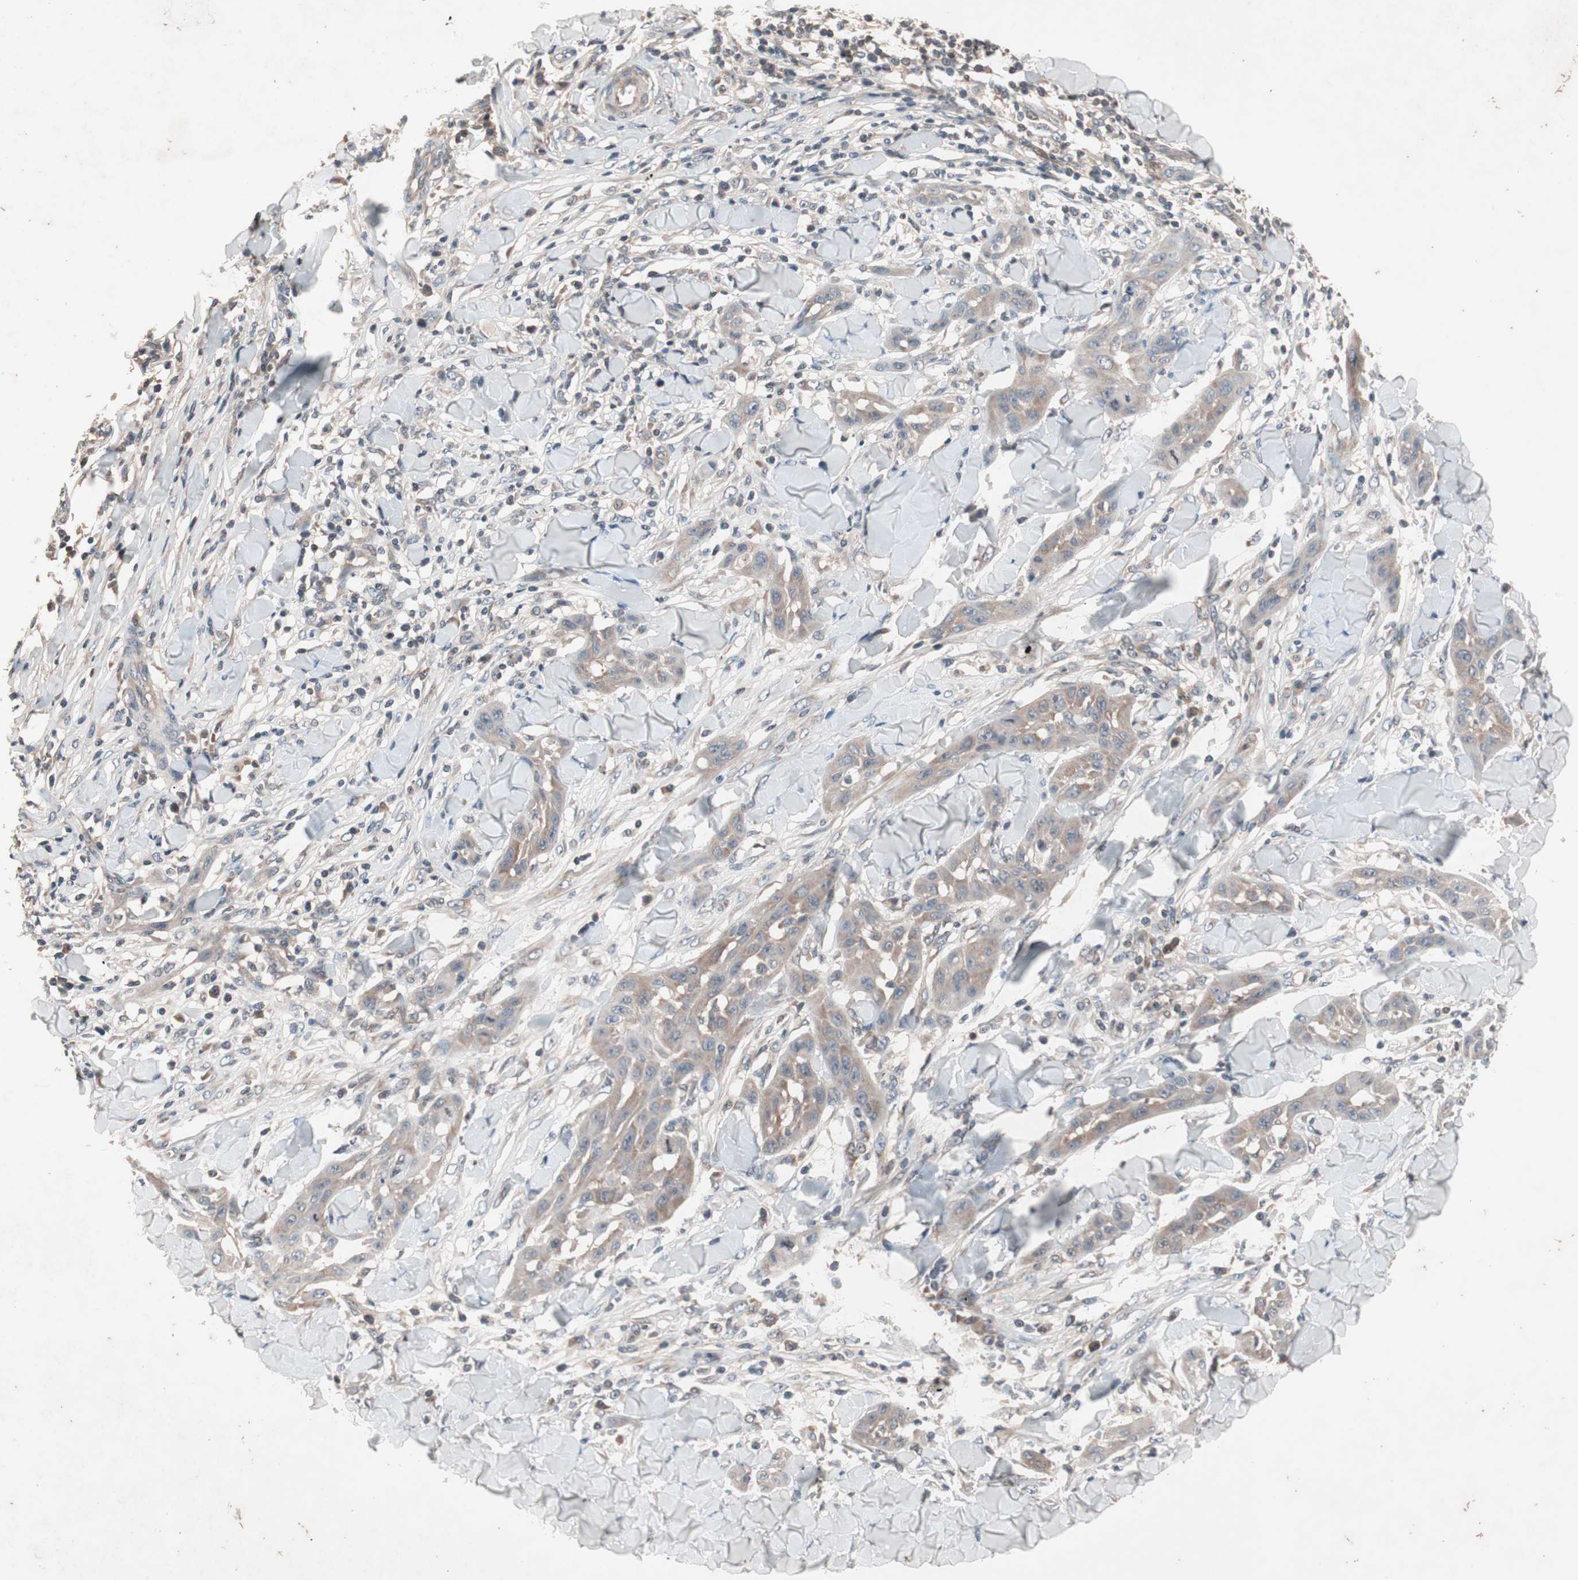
{"staining": {"intensity": "weak", "quantity": "<25%", "location": "cytoplasmic/membranous"}, "tissue": "skin cancer", "cell_type": "Tumor cells", "image_type": "cancer", "snomed": [{"axis": "morphology", "description": "Squamous cell carcinoma, NOS"}, {"axis": "topography", "description": "Skin"}], "caption": "Immunohistochemical staining of squamous cell carcinoma (skin) reveals no significant expression in tumor cells.", "gene": "IRS1", "patient": {"sex": "male", "age": 24}}